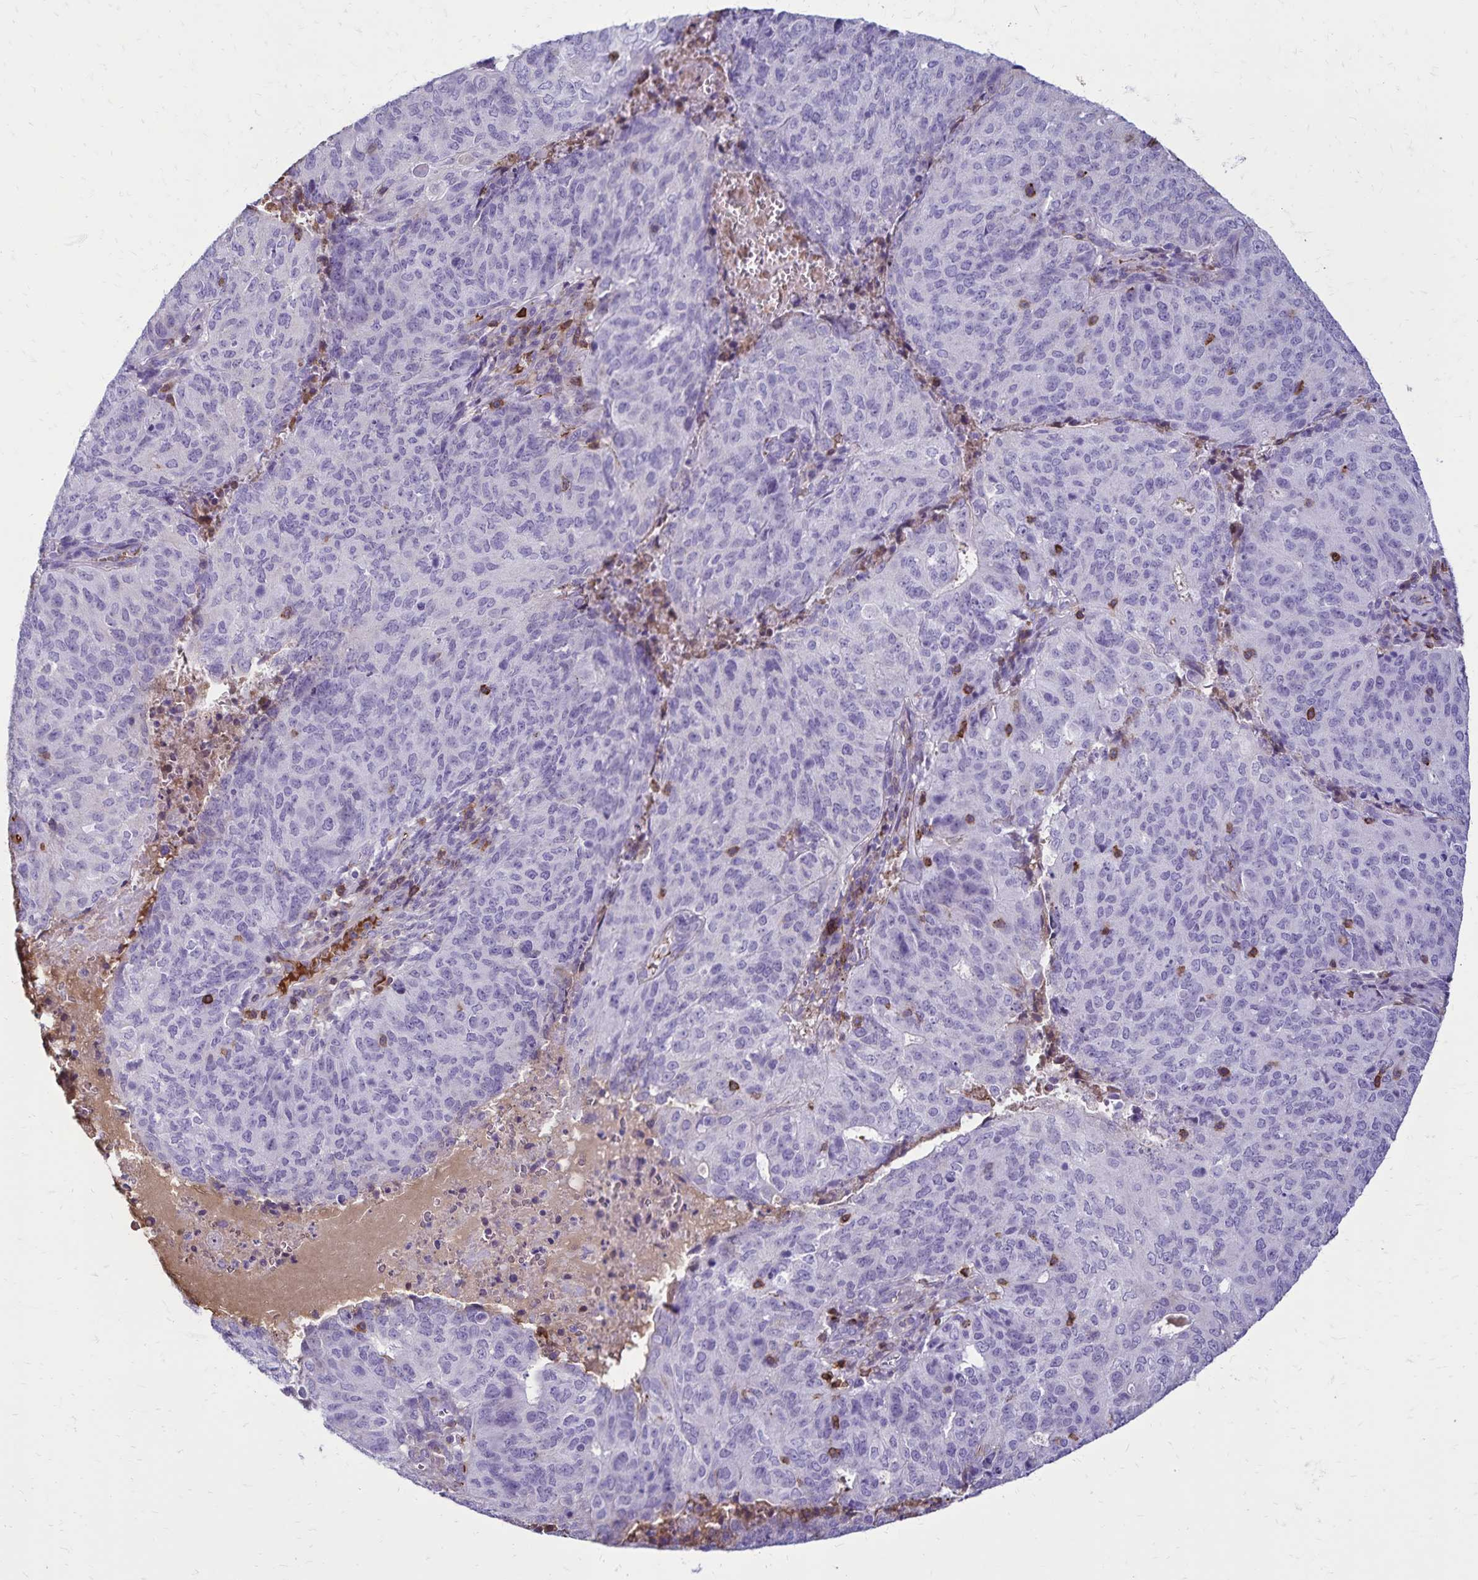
{"staining": {"intensity": "negative", "quantity": "none", "location": "none"}, "tissue": "endometrial cancer", "cell_type": "Tumor cells", "image_type": "cancer", "snomed": [{"axis": "morphology", "description": "Adenocarcinoma, NOS"}, {"axis": "topography", "description": "Endometrium"}], "caption": "Tumor cells are negative for protein expression in human endometrial cancer (adenocarcinoma).", "gene": "CD27", "patient": {"sex": "female", "age": 82}}